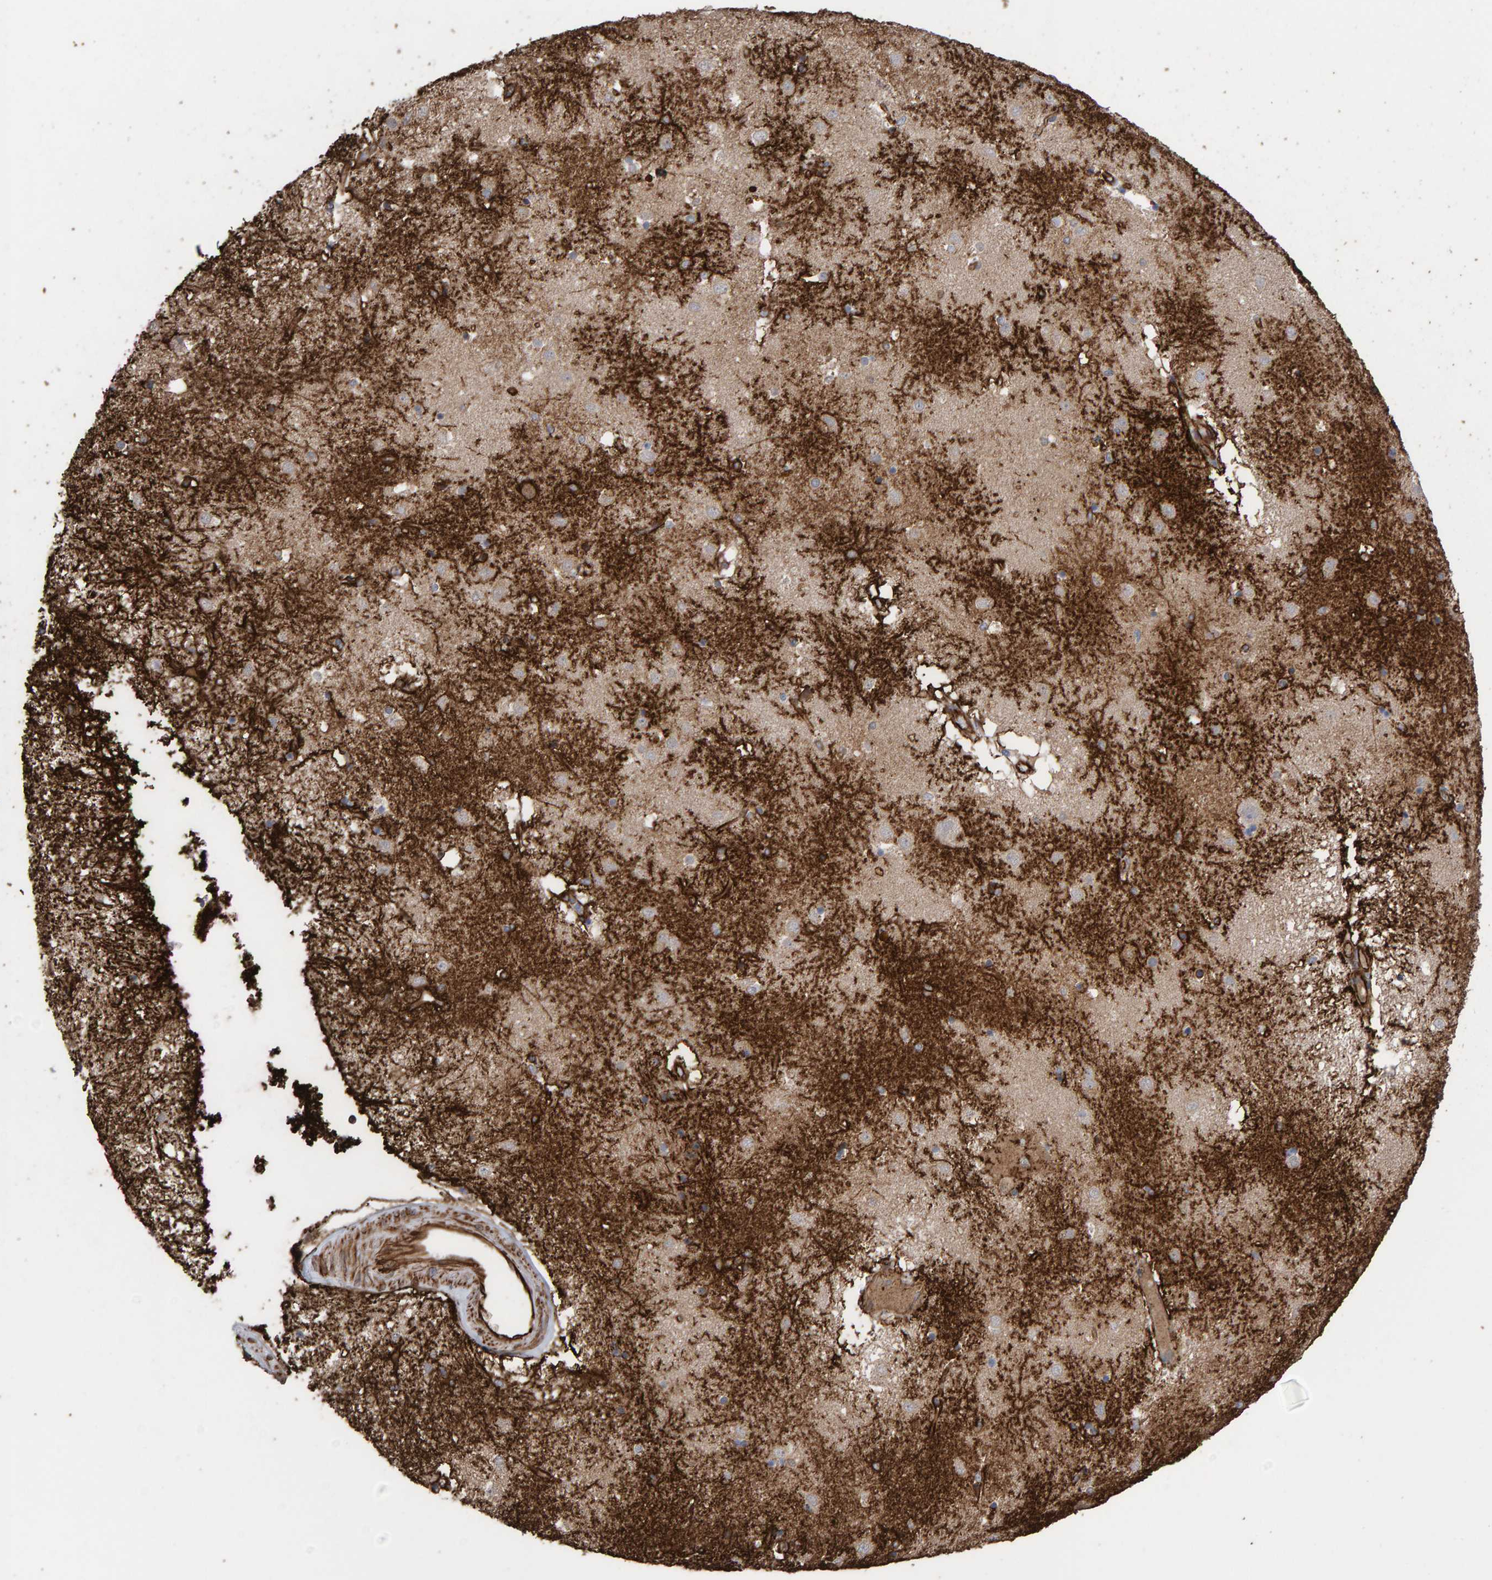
{"staining": {"intensity": "moderate", "quantity": "<25%", "location": "cytoplasmic/membranous"}, "tissue": "caudate", "cell_type": "Glial cells", "image_type": "normal", "snomed": [{"axis": "morphology", "description": "Normal tissue, NOS"}, {"axis": "topography", "description": "Lateral ventricle wall"}], "caption": "Glial cells display low levels of moderate cytoplasmic/membranous staining in about <25% of cells in normal human caudate.", "gene": "ZNF347", "patient": {"sex": "male", "age": 70}}